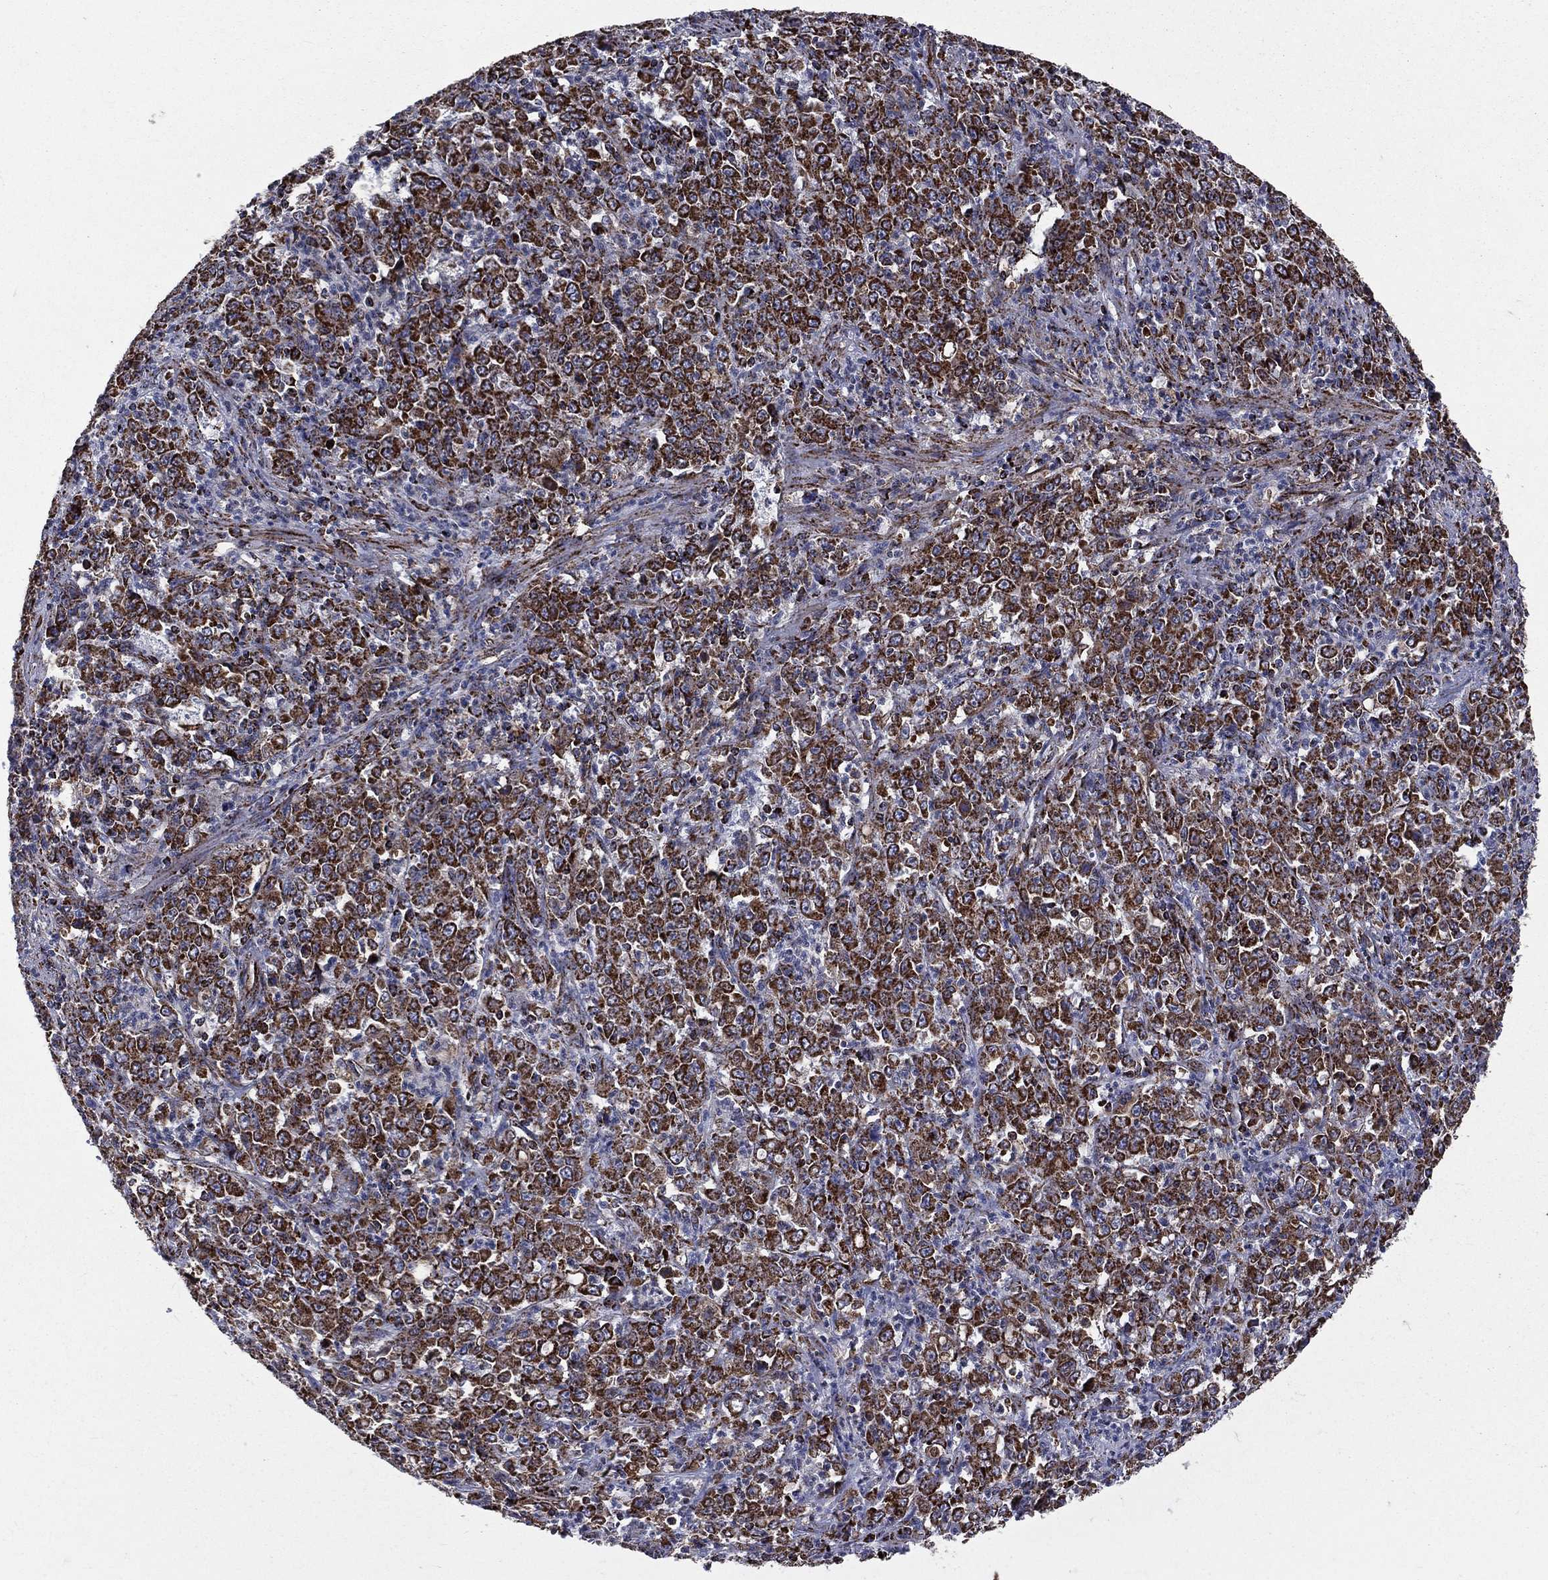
{"staining": {"intensity": "strong", "quantity": ">75%", "location": "cytoplasmic/membranous"}, "tissue": "stomach cancer", "cell_type": "Tumor cells", "image_type": "cancer", "snomed": [{"axis": "morphology", "description": "Adenocarcinoma, NOS"}, {"axis": "topography", "description": "Stomach, lower"}], "caption": "Tumor cells reveal strong cytoplasmic/membranous staining in approximately >75% of cells in stomach adenocarcinoma. (DAB IHC, brown staining for protein, blue staining for nuclei).", "gene": "GOT2", "patient": {"sex": "female", "age": 71}}